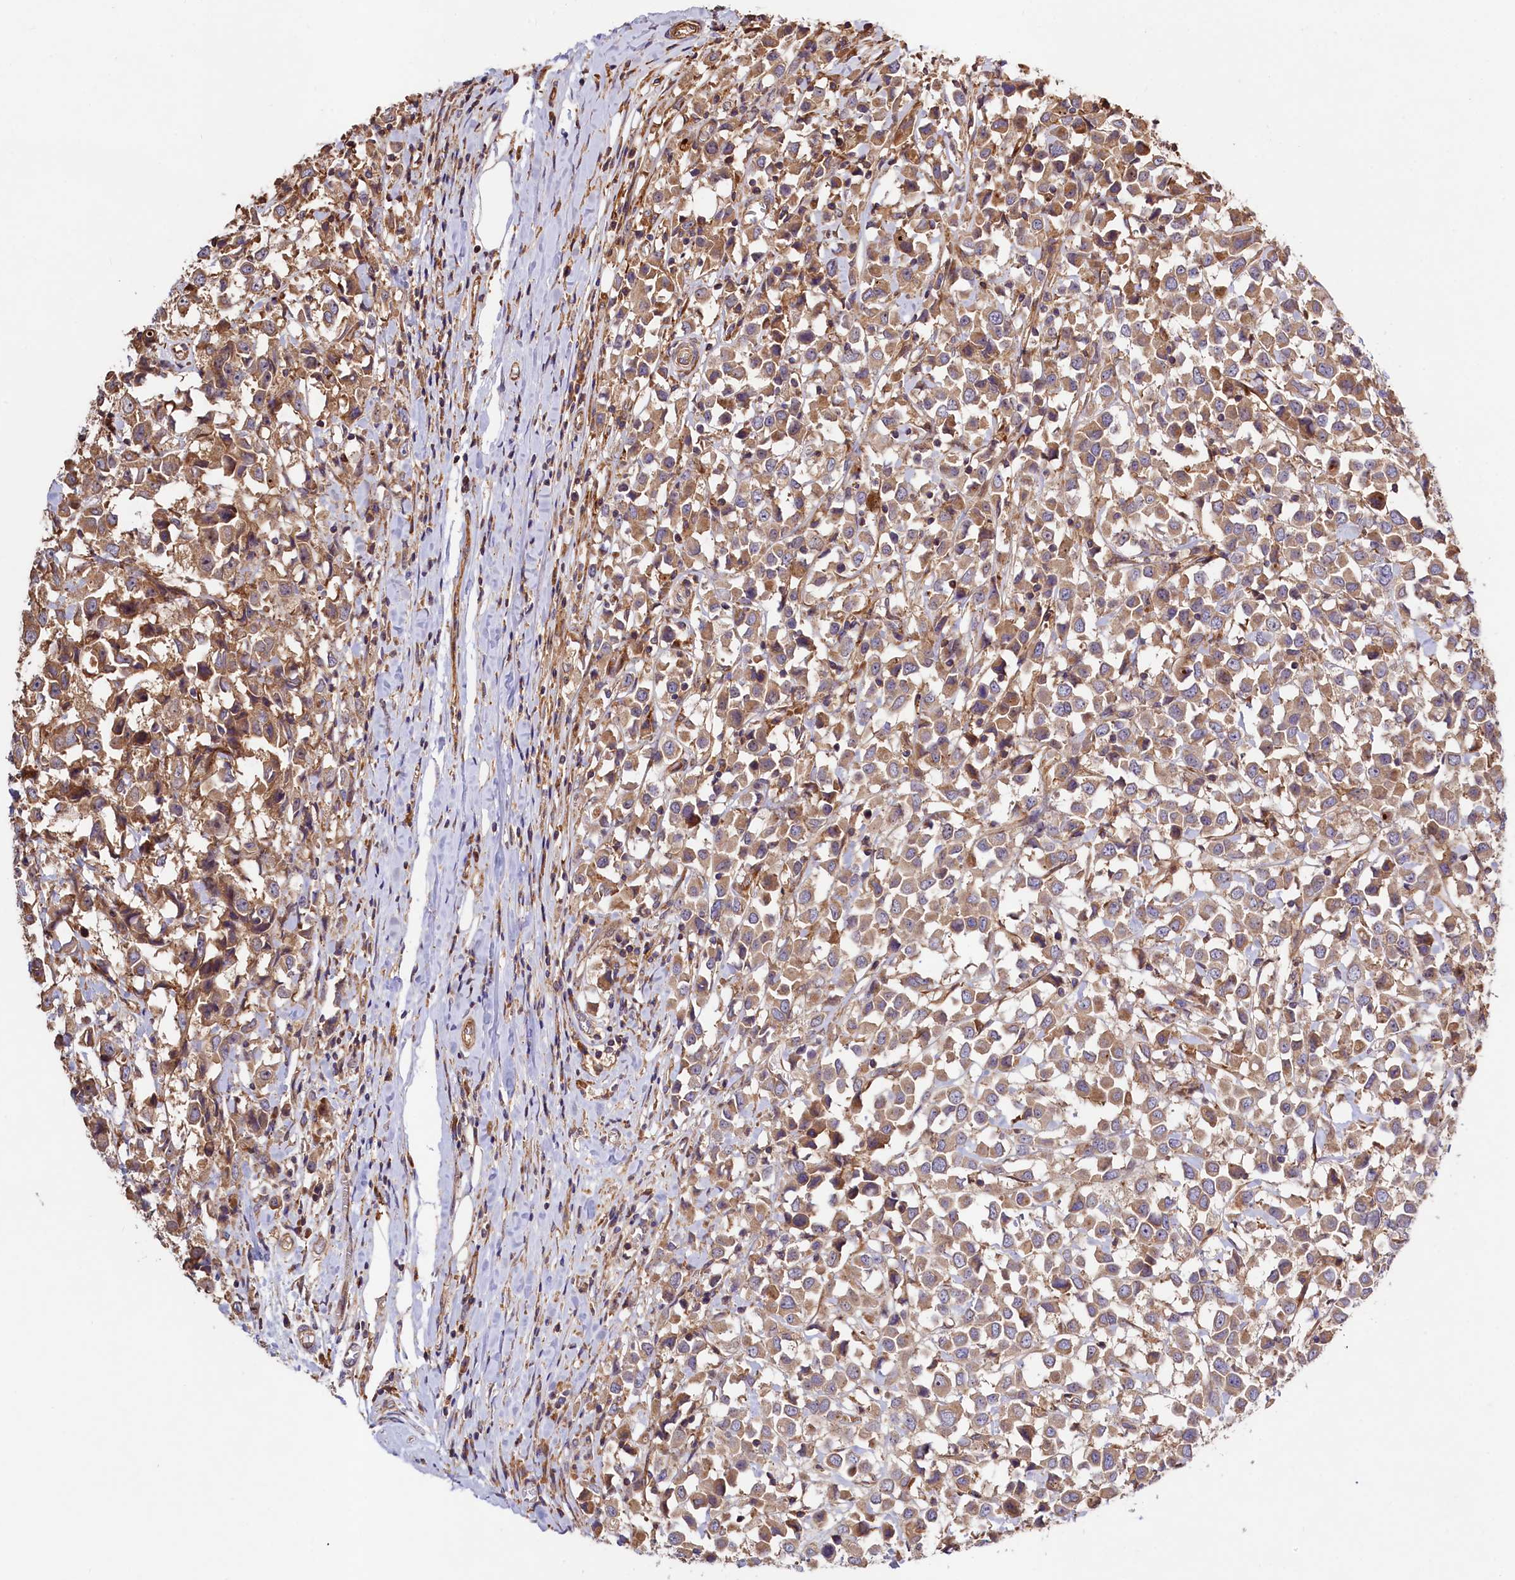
{"staining": {"intensity": "moderate", "quantity": ">75%", "location": "cytoplasmic/membranous"}, "tissue": "breast cancer", "cell_type": "Tumor cells", "image_type": "cancer", "snomed": [{"axis": "morphology", "description": "Duct carcinoma"}, {"axis": "topography", "description": "Breast"}], "caption": "Breast cancer was stained to show a protein in brown. There is medium levels of moderate cytoplasmic/membranous expression in about >75% of tumor cells. The staining is performed using DAB (3,3'-diaminobenzidine) brown chromogen to label protein expression. The nuclei are counter-stained blue using hematoxylin.", "gene": "KLHDC4", "patient": {"sex": "female", "age": 61}}